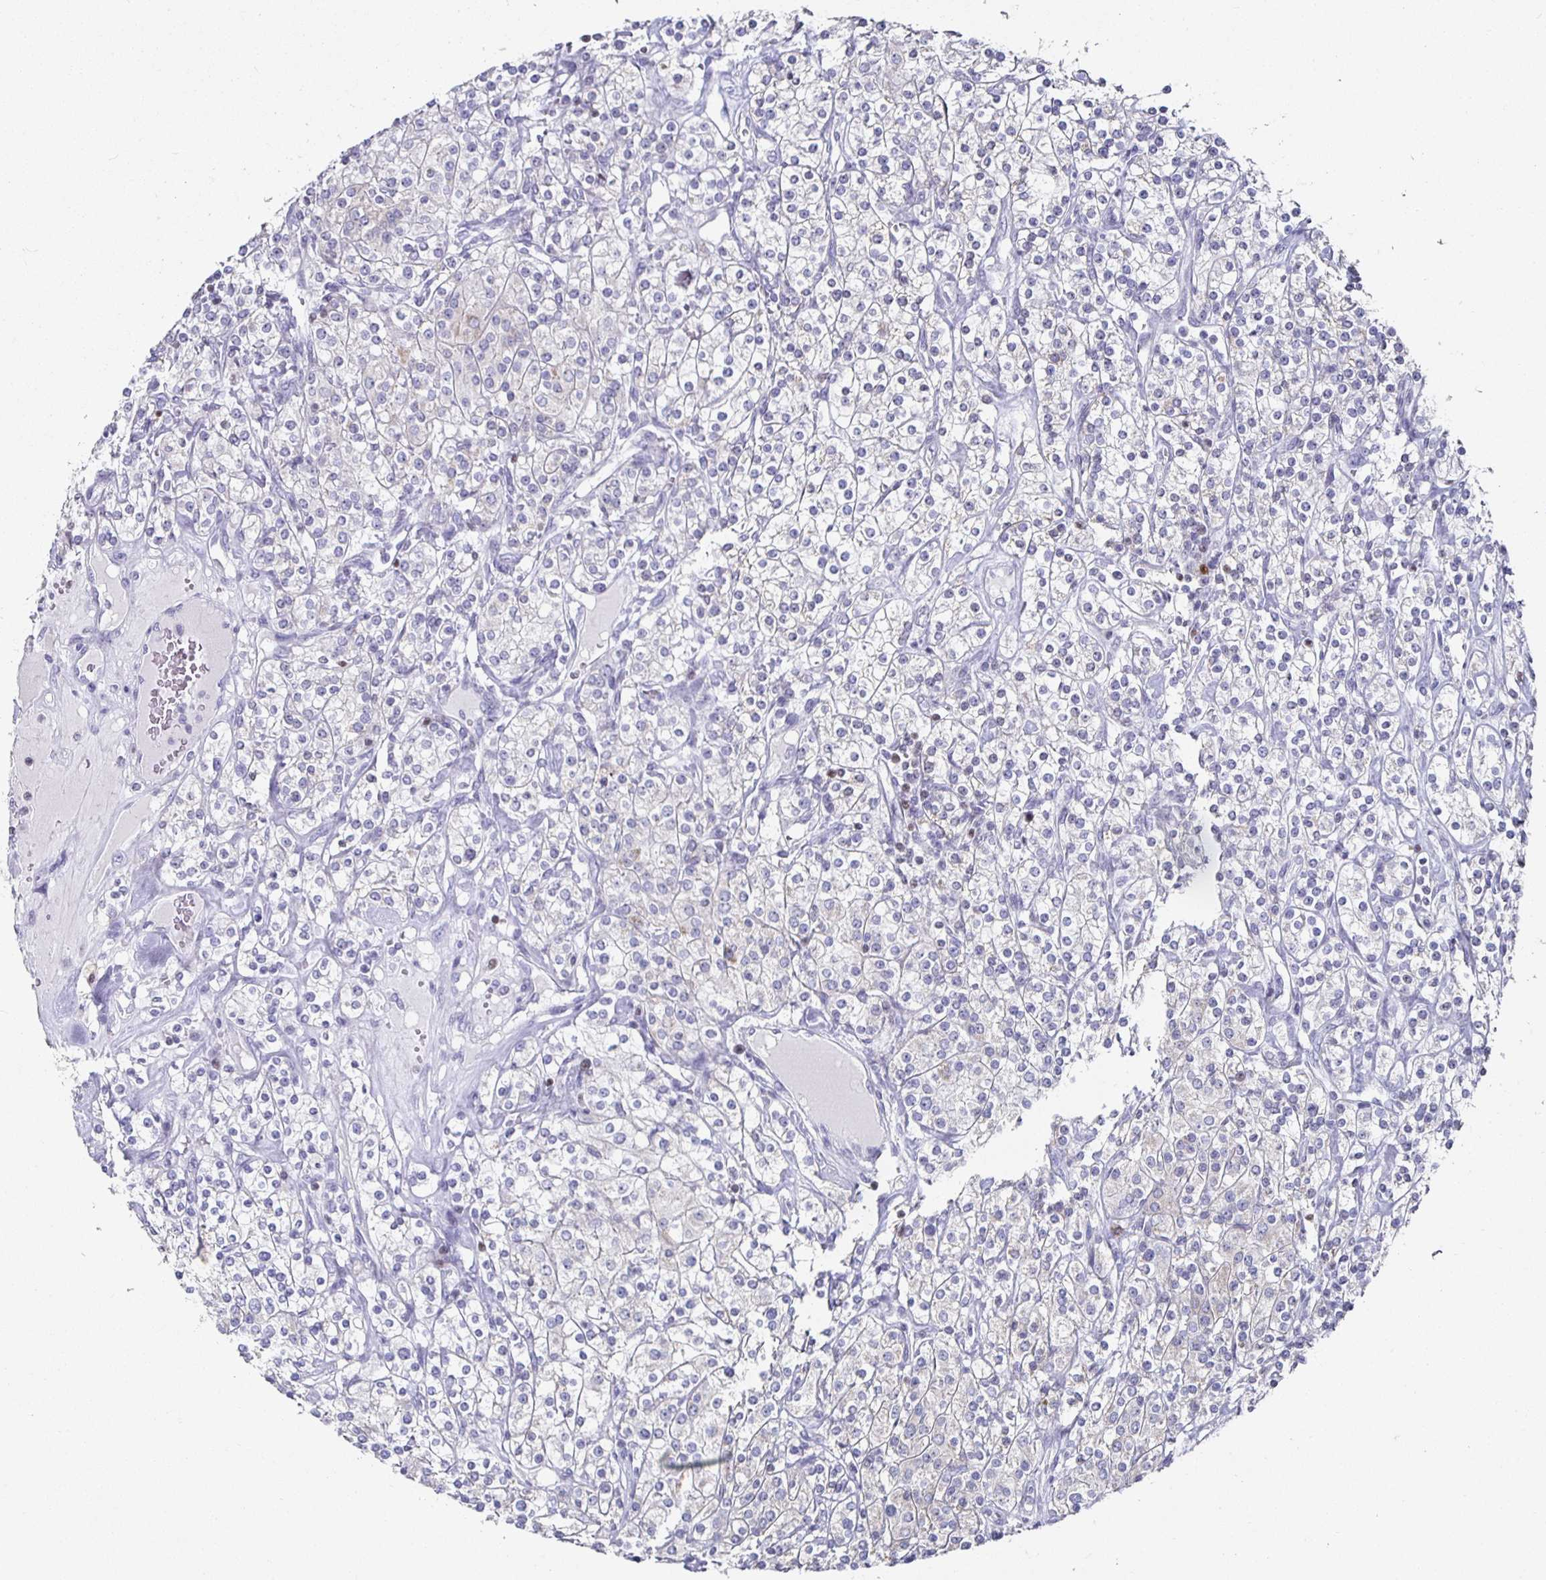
{"staining": {"intensity": "negative", "quantity": "none", "location": "none"}, "tissue": "renal cancer", "cell_type": "Tumor cells", "image_type": "cancer", "snomed": [{"axis": "morphology", "description": "Adenocarcinoma, NOS"}, {"axis": "topography", "description": "Kidney"}], "caption": "Immunohistochemistry photomicrograph of renal adenocarcinoma stained for a protein (brown), which shows no positivity in tumor cells.", "gene": "RUNX2", "patient": {"sex": "male", "age": 77}}